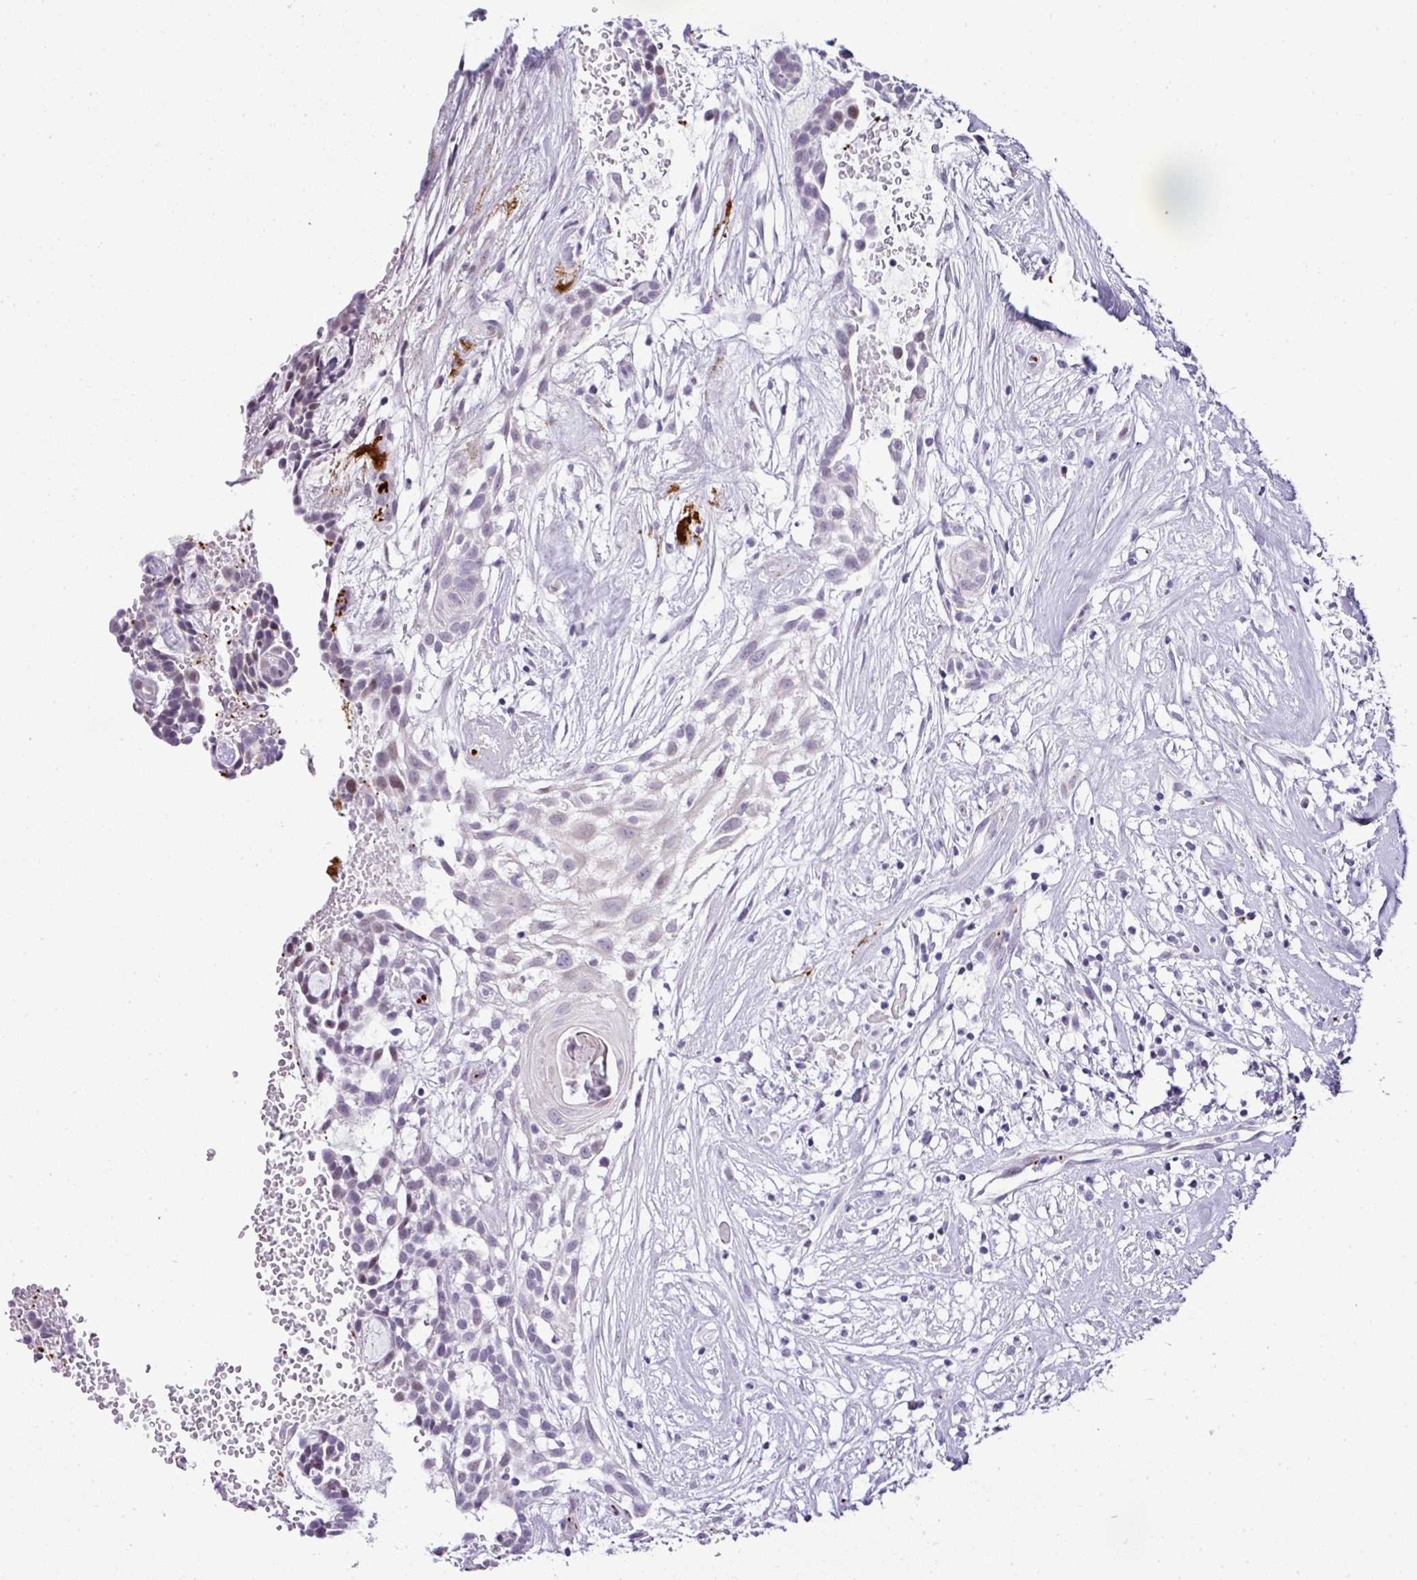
{"staining": {"intensity": "negative", "quantity": "none", "location": "none"}, "tissue": "head and neck cancer", "cell_type": "Tumor cells", "image_type": "cancer", "snomed": [{"axis": "morphology", "description": "Adenocarcinoma, NOS"}, {"axis": "topography", "description": "Subcutis"}, {"axis": "topography", "description": "Head-Neck"}], "caption": "DAB immunohistochemical staining of head and neck cancer exhibits no significant staining in tumor cells.", "gene": "CMTM5", "patient": {"sex": "female", "age": 73}}